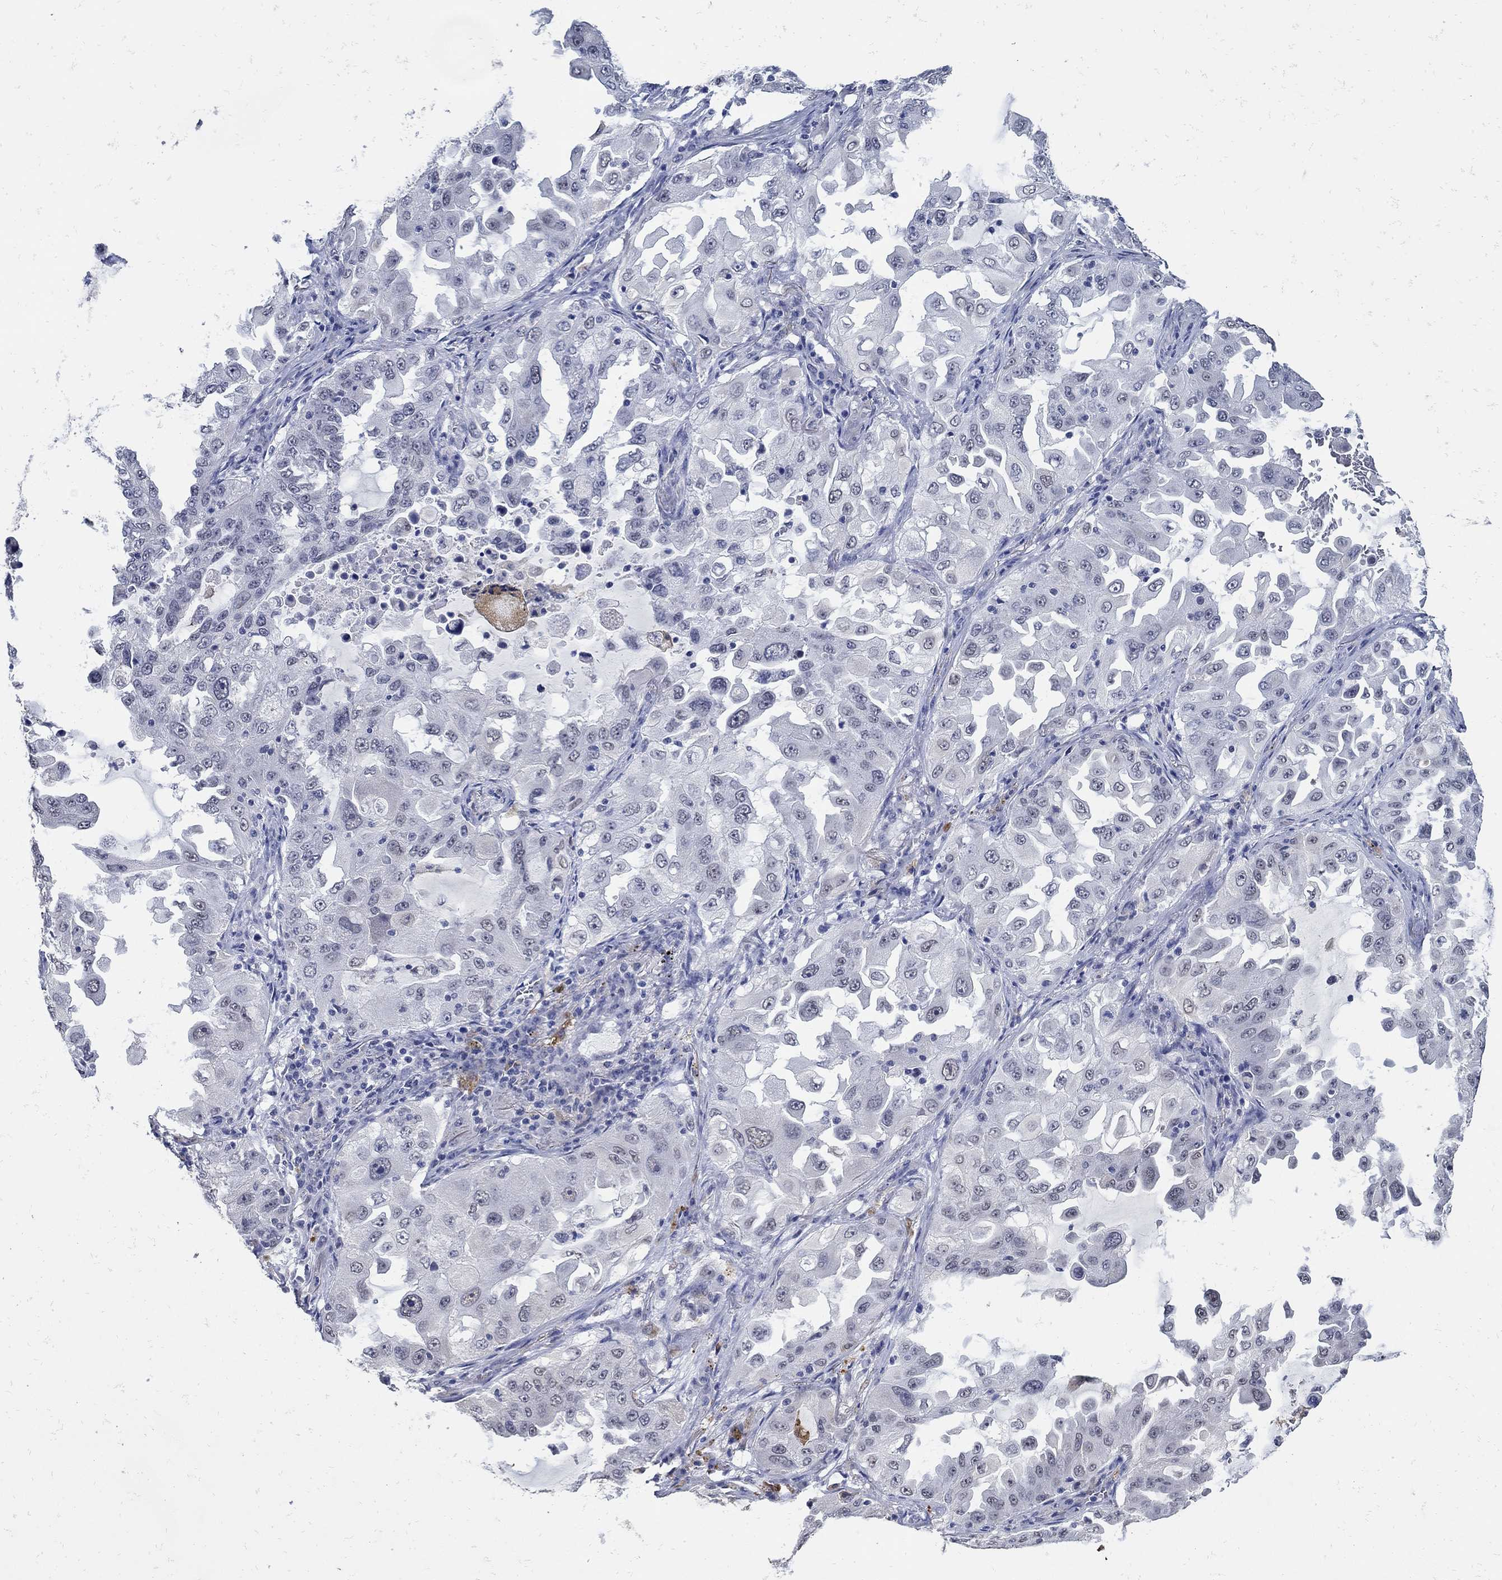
{"staining": {"intensity": "negative", "quantity": "none", "location": "none"}, "tissue": "lung cancer", "cell_type": "Tumor cells", "image_type": "cancer", "snomed": [{"axis": "morphology", "description": "Adenocarcinoma, NOS"}, {"axis": "topography", "description": "Lung"}], "caption": "Tumor cells show no significant positivity in lung cancer (adenocarcinoma).", "gene": "KCNN3", "patient": {"sex": "female", "age": 61}}